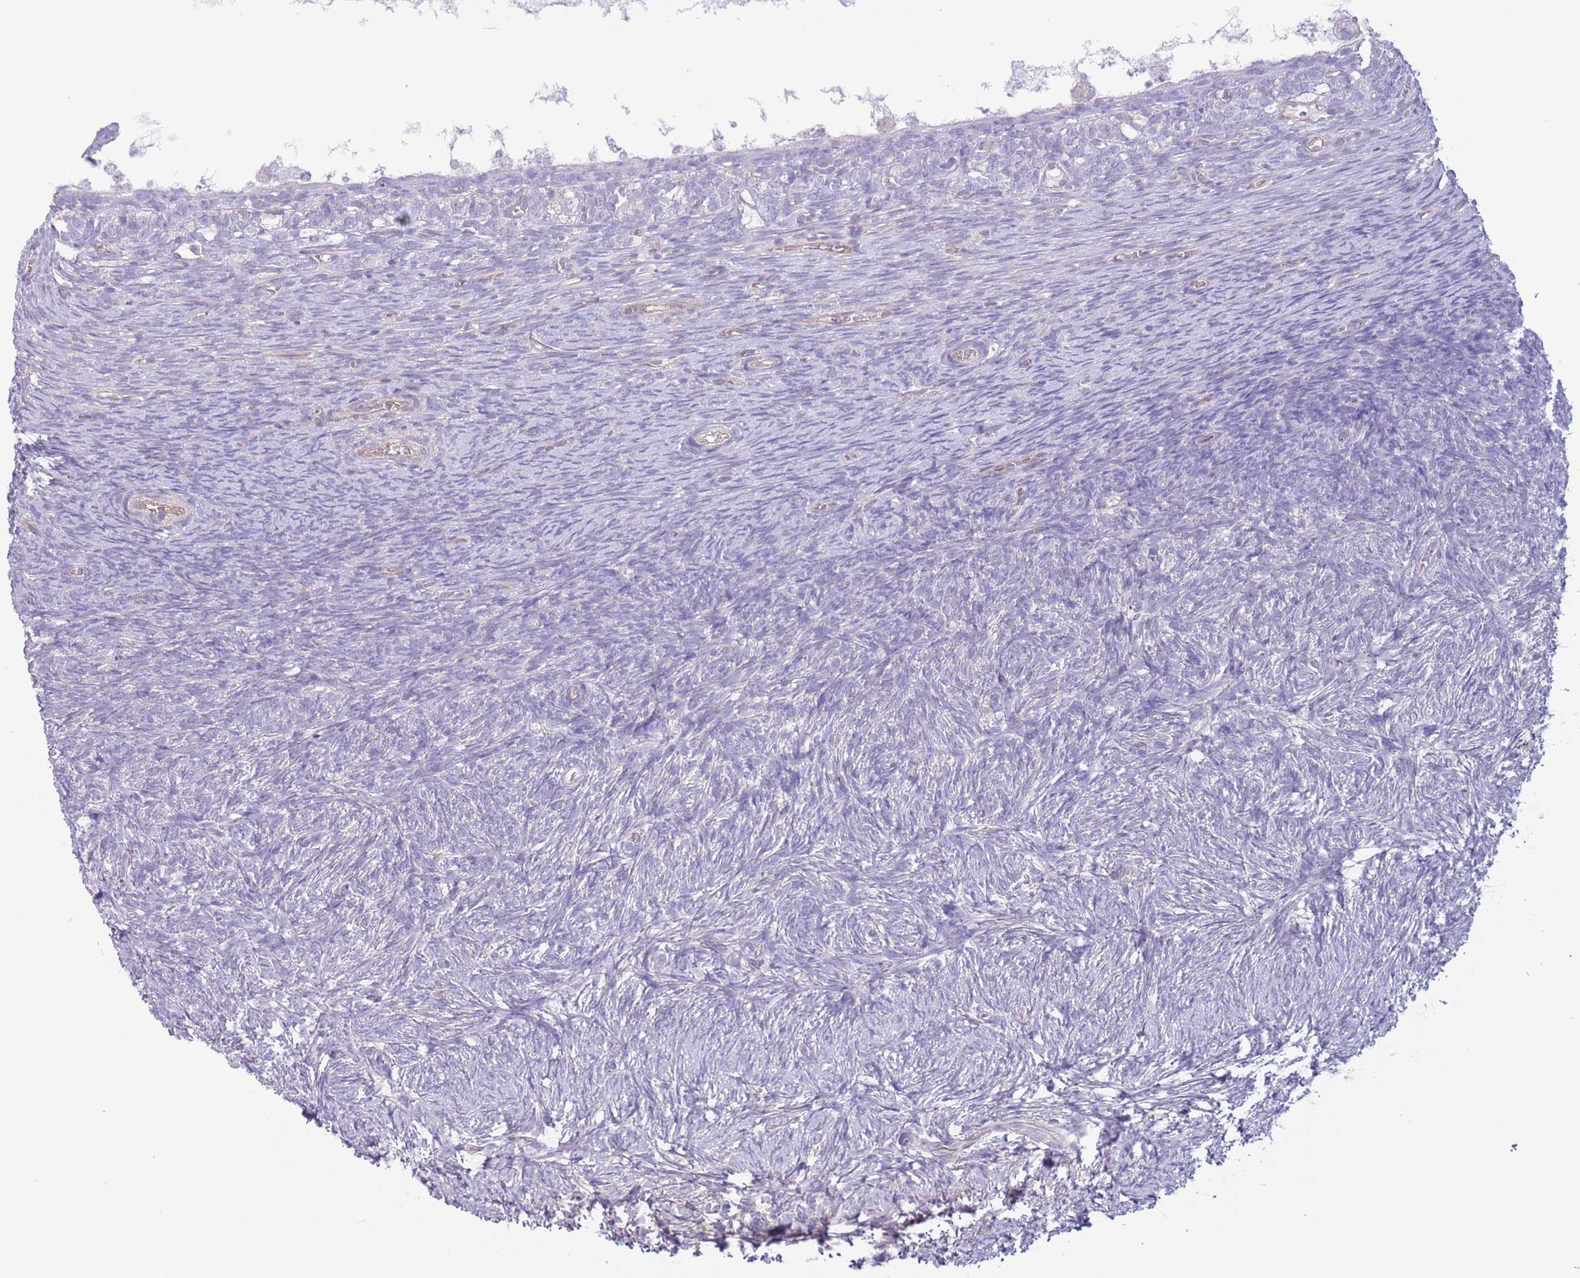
{"staining": {"intensity": "negative", "quantity": "none", "location": "none"}, "tissue": "ovary", "cell_type": "Follicle cells", "image_type": "normal", "snomed": [{"axis": "morphology", "description": "Normal tissue, NOS"}, {"axis": "topography", "description": "Ovary"}], "caption": "Image shows no protein staining in follicle cells of benign ovary. (DAB (3,3'-diaminobenzidine) immunohistochemistry with hematoxylin counter stain).", "gene": "RBP3", "patient": {"sex": "female", "age": 39}}